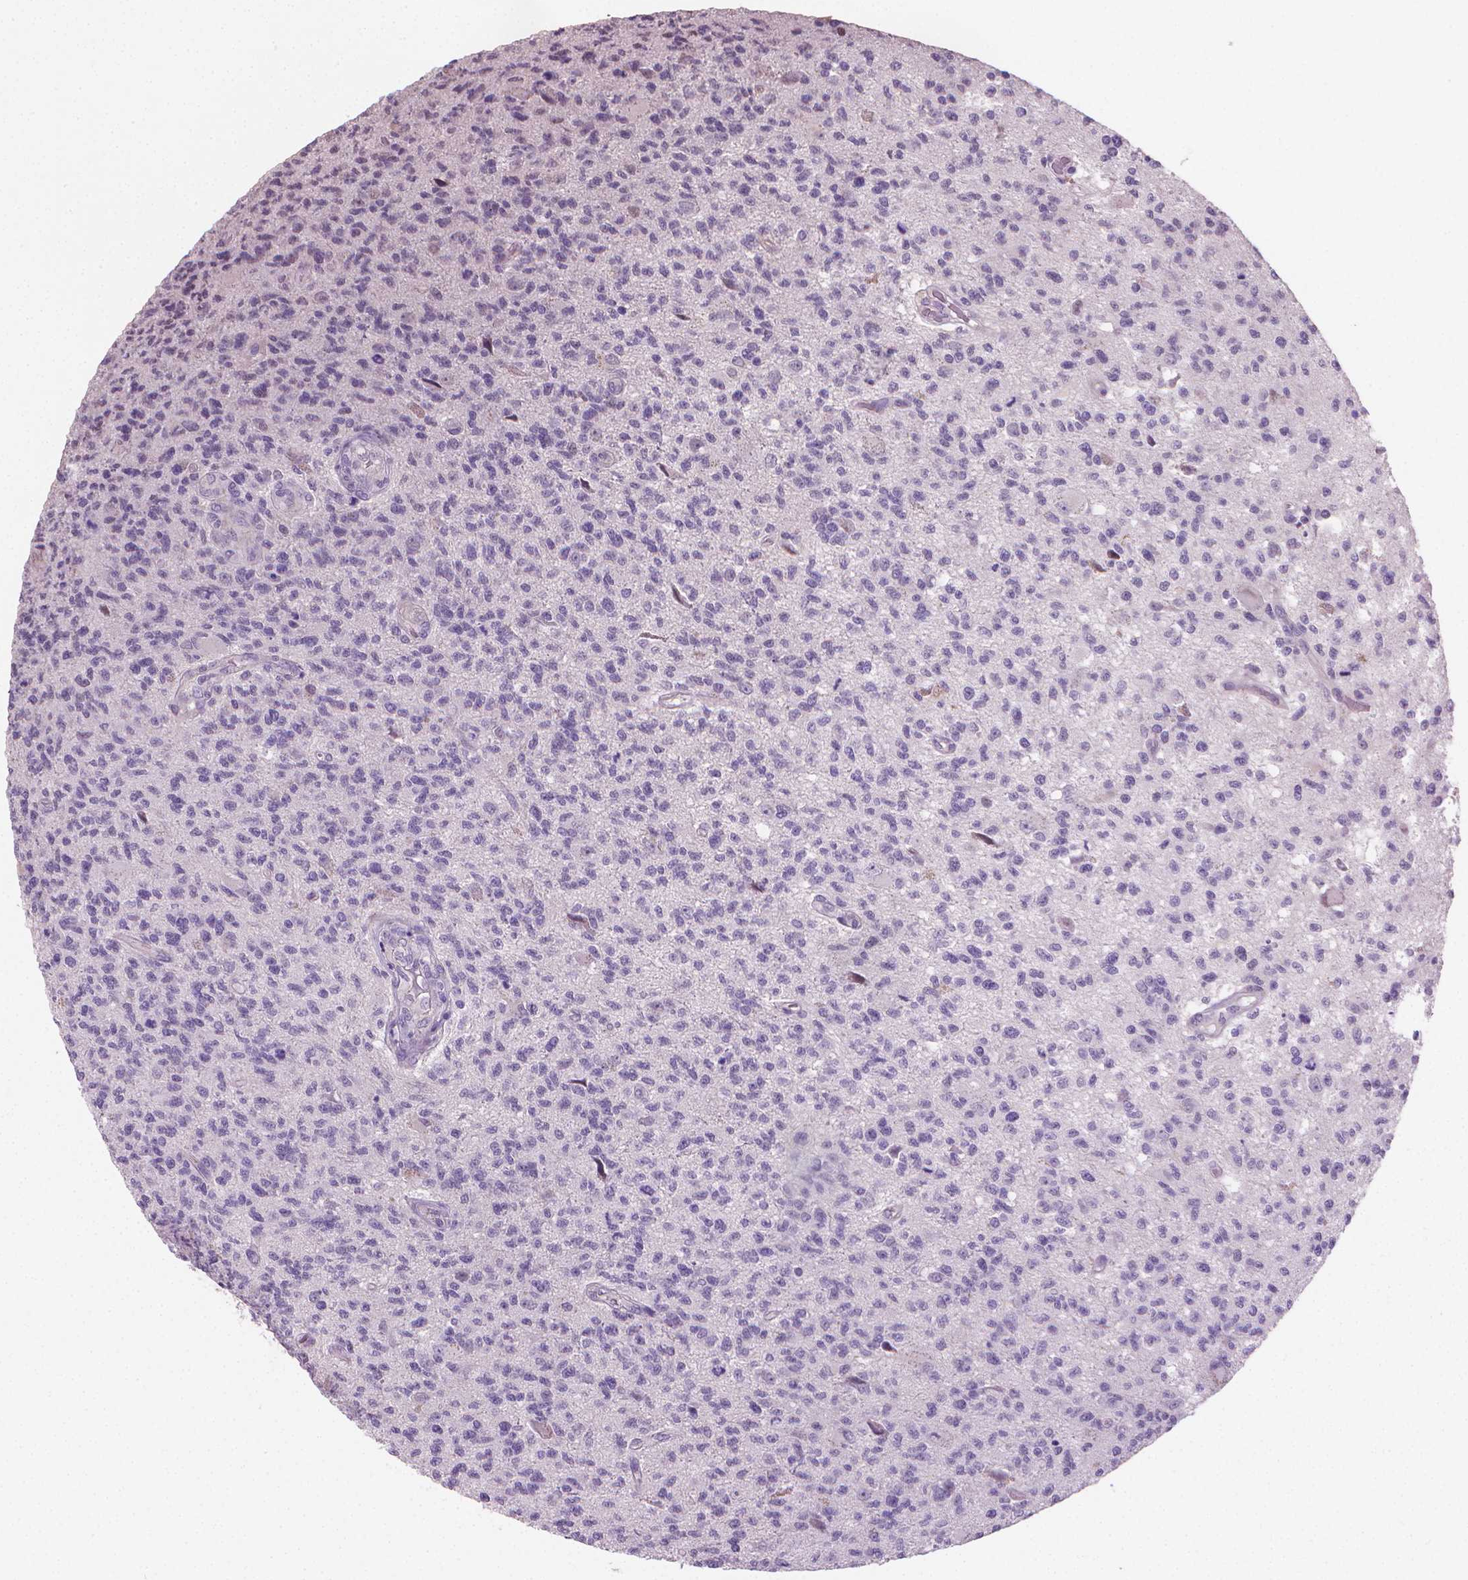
{"staining": {"intensity": "negative", "quantity": "none", "location": "none"}, "tissue": "glioma", "cell_type": "Tumor cells", "image_type": "cancer", "snomed": [{"axis": "morphology", "description": "Glioma, malignant, High grade"}, {"axis": "topography", "description": "Brain"}], "caption": "Tumor cells show no significant protein positivity in glioma.", "gene": "CLXN", "patient": {"sex": "male", "age": 56}}